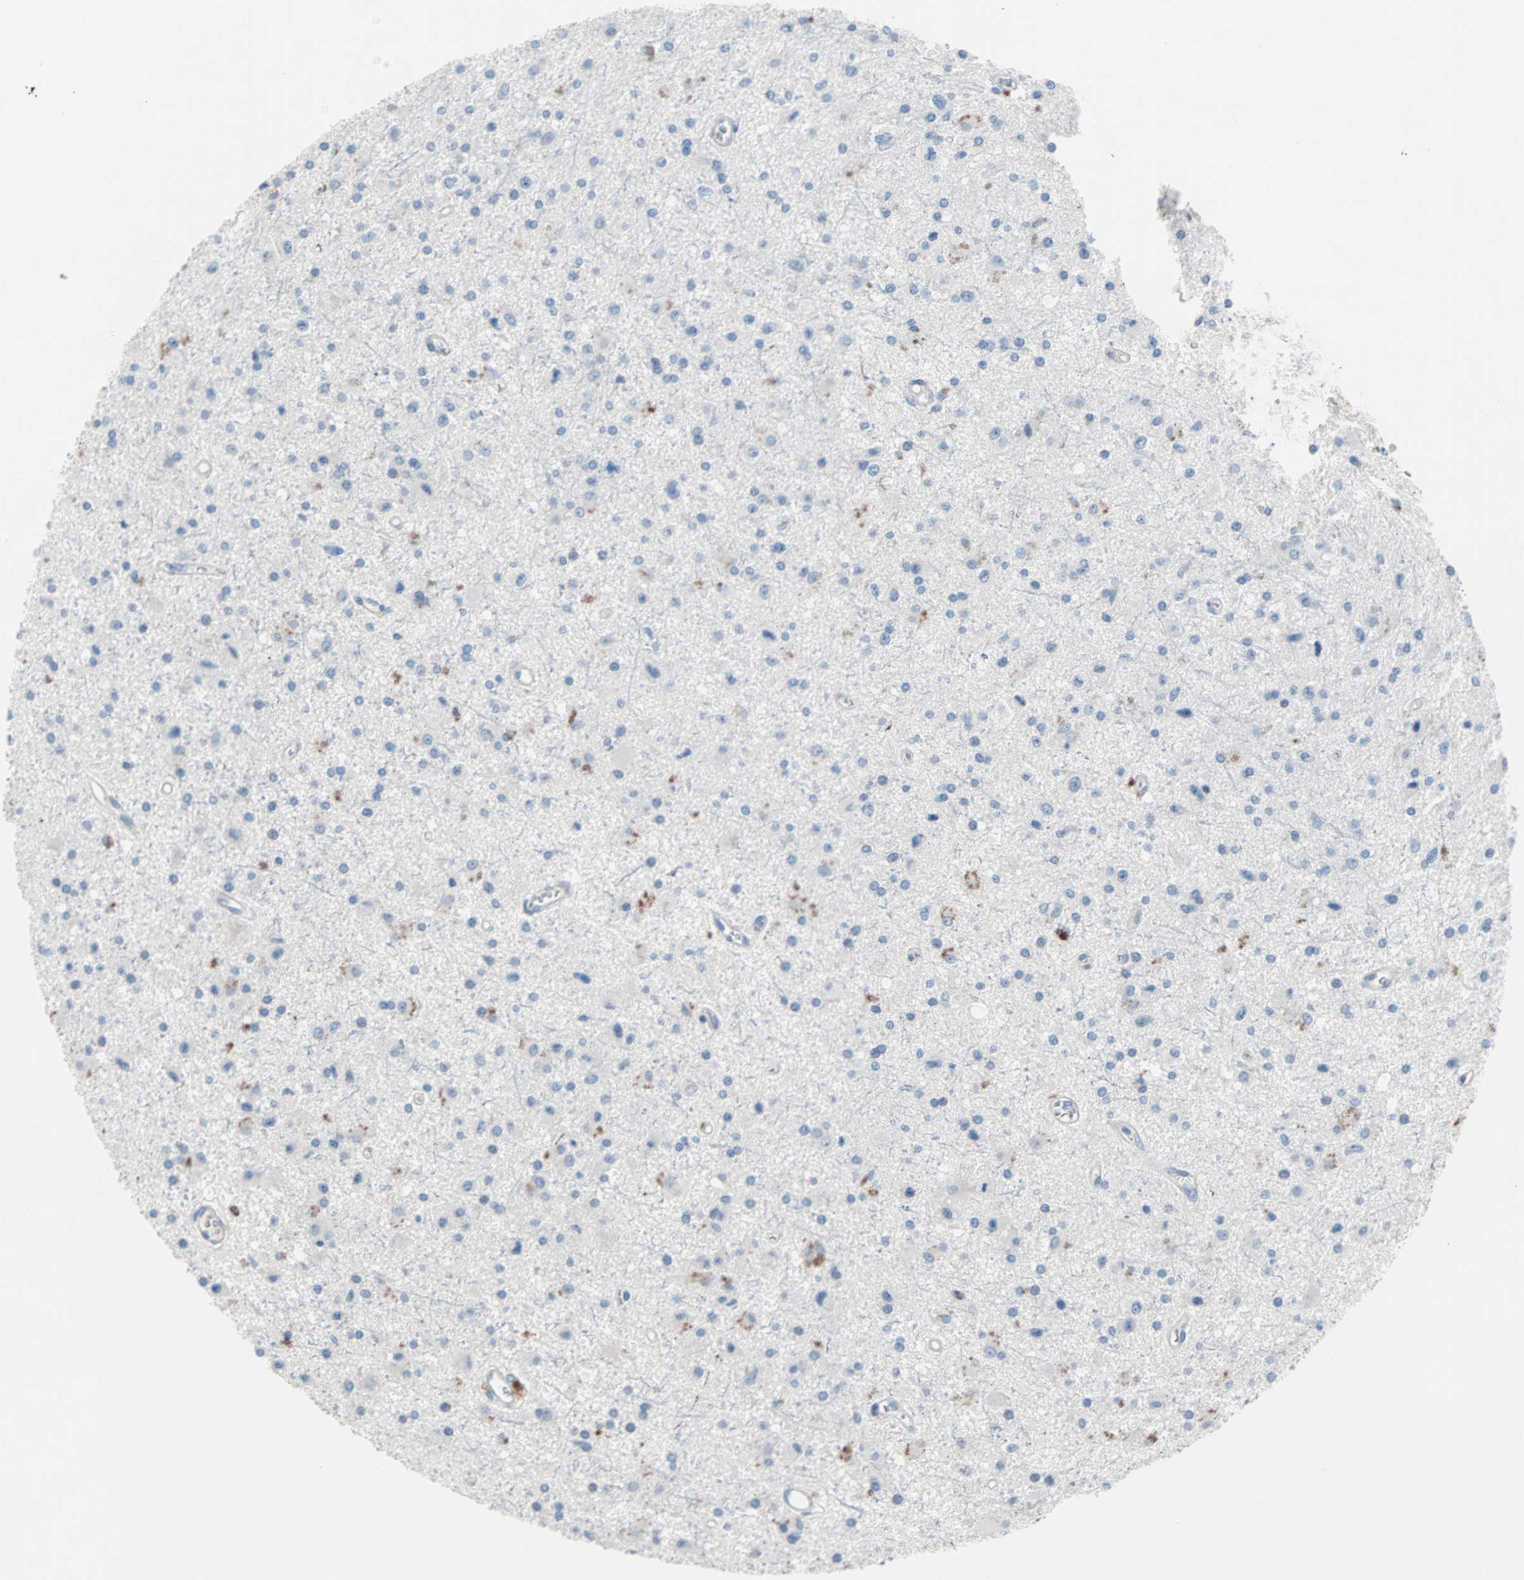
{"staining": {"intensity": "negative", "quantity": "none", "location": "none"}, "tissue": "glioma", "cell_type": "Tumor cells", "image_type": "cancer", "snomed": [{"axis": "morphology", "description": "Glioma, malignant, Low grade"}, {"axis": "topography", "description": "Brain"}], "caption": "DAB immunohistochemical staining of glioma demonstrates no significant staining in tumor cells. (Immunohistochemistry (ihc), brightfield microscopy, high magnification).", "gene": "ULBP1", "patient": {"sex": "male", "age": 58}}